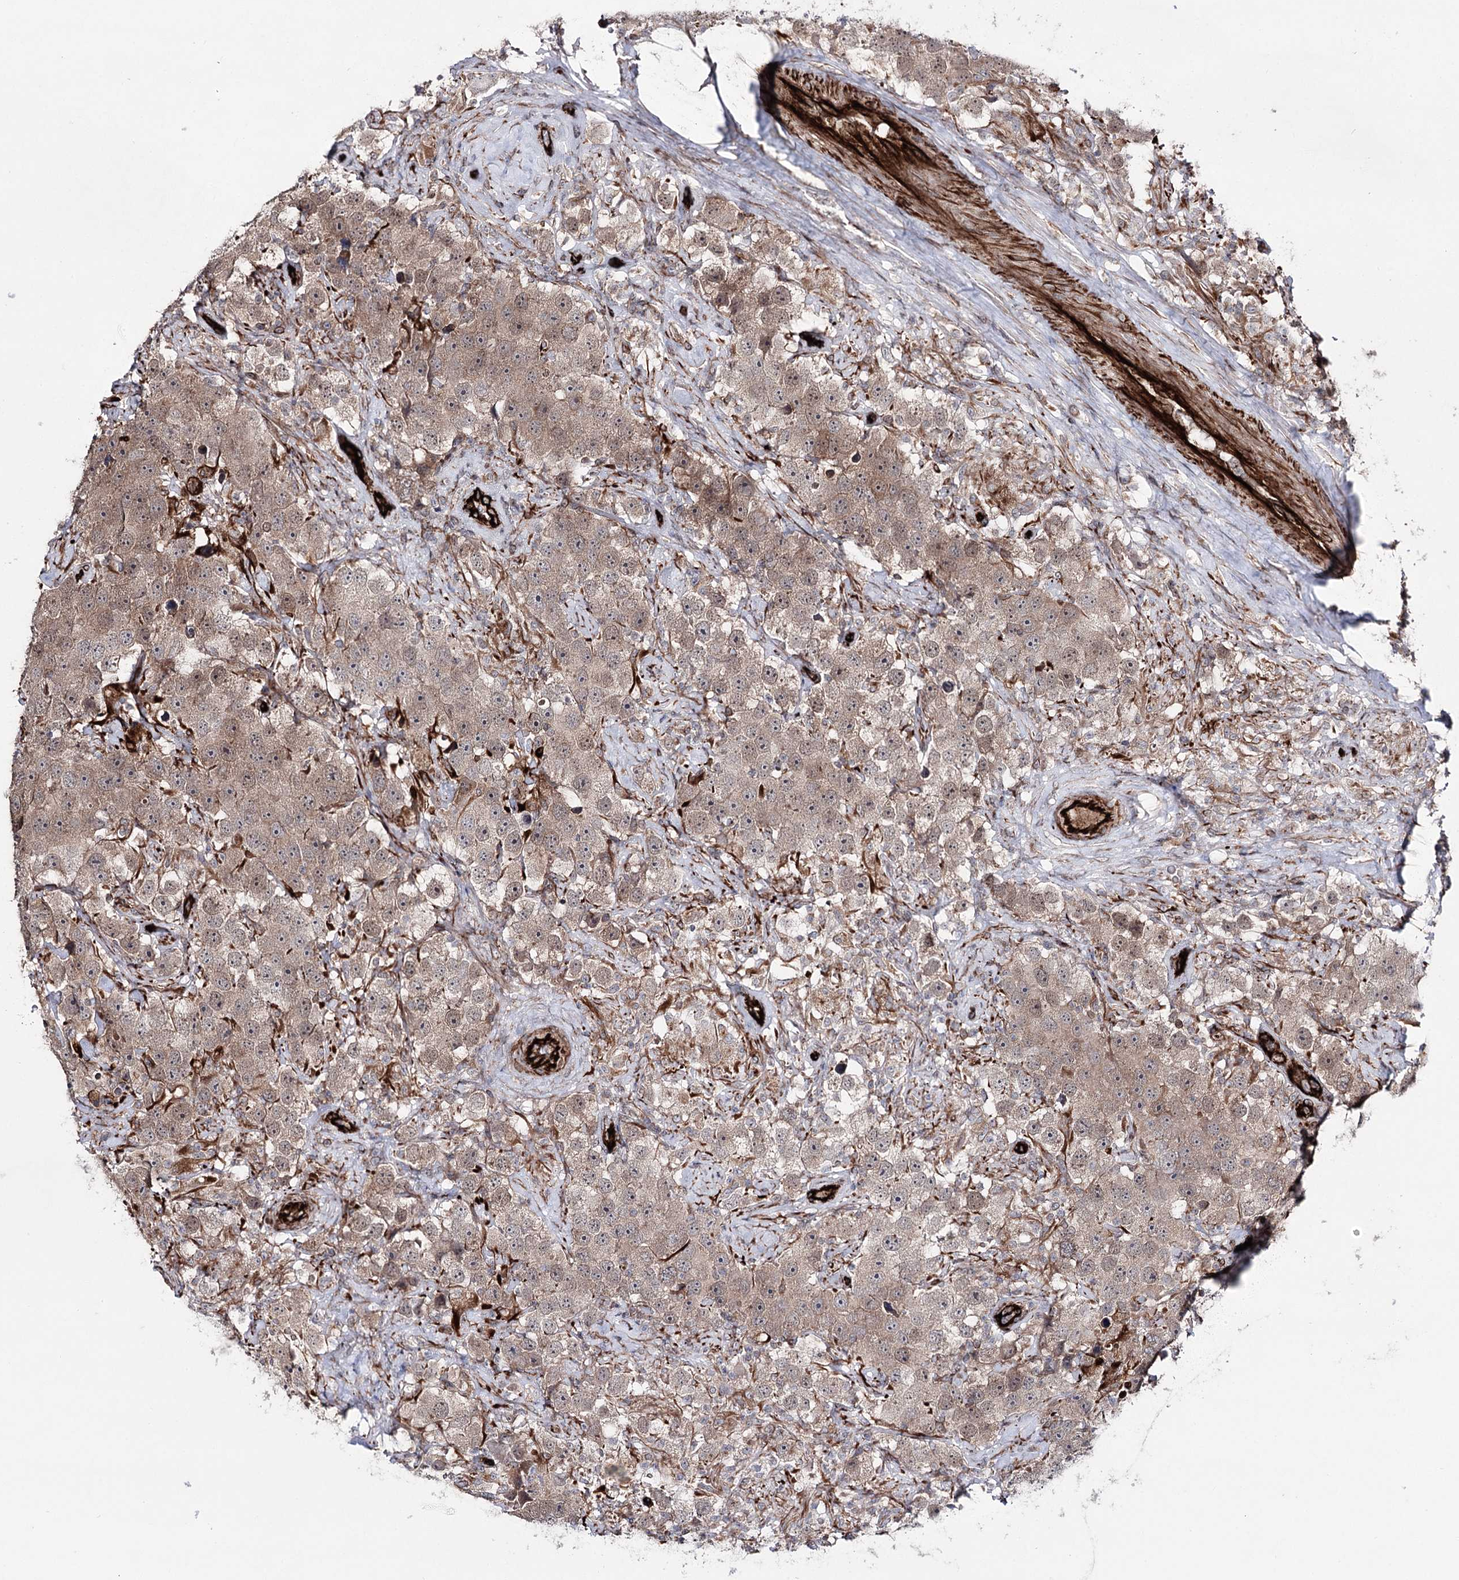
{"staining": {"intensity": "moderate", "quantity": ">75%", "location": "cytoplasmic/membranous"}, "tissue": "testis cancer", "cell_type": "Tumor cells", "image_type": "cancer", "snomed": [{"axis": "morphology", "description": "Seminoma, NOS"}, {"axis": "topography", "description": "Testis"}], "caption": "Protein staining shows moderate cytoplasmic/membranous positivity in approximately >75% of tumor cells in testis cancer (seminoma).", "gene": "MIB1", "patient": {"sex": "male", "age": 49}}